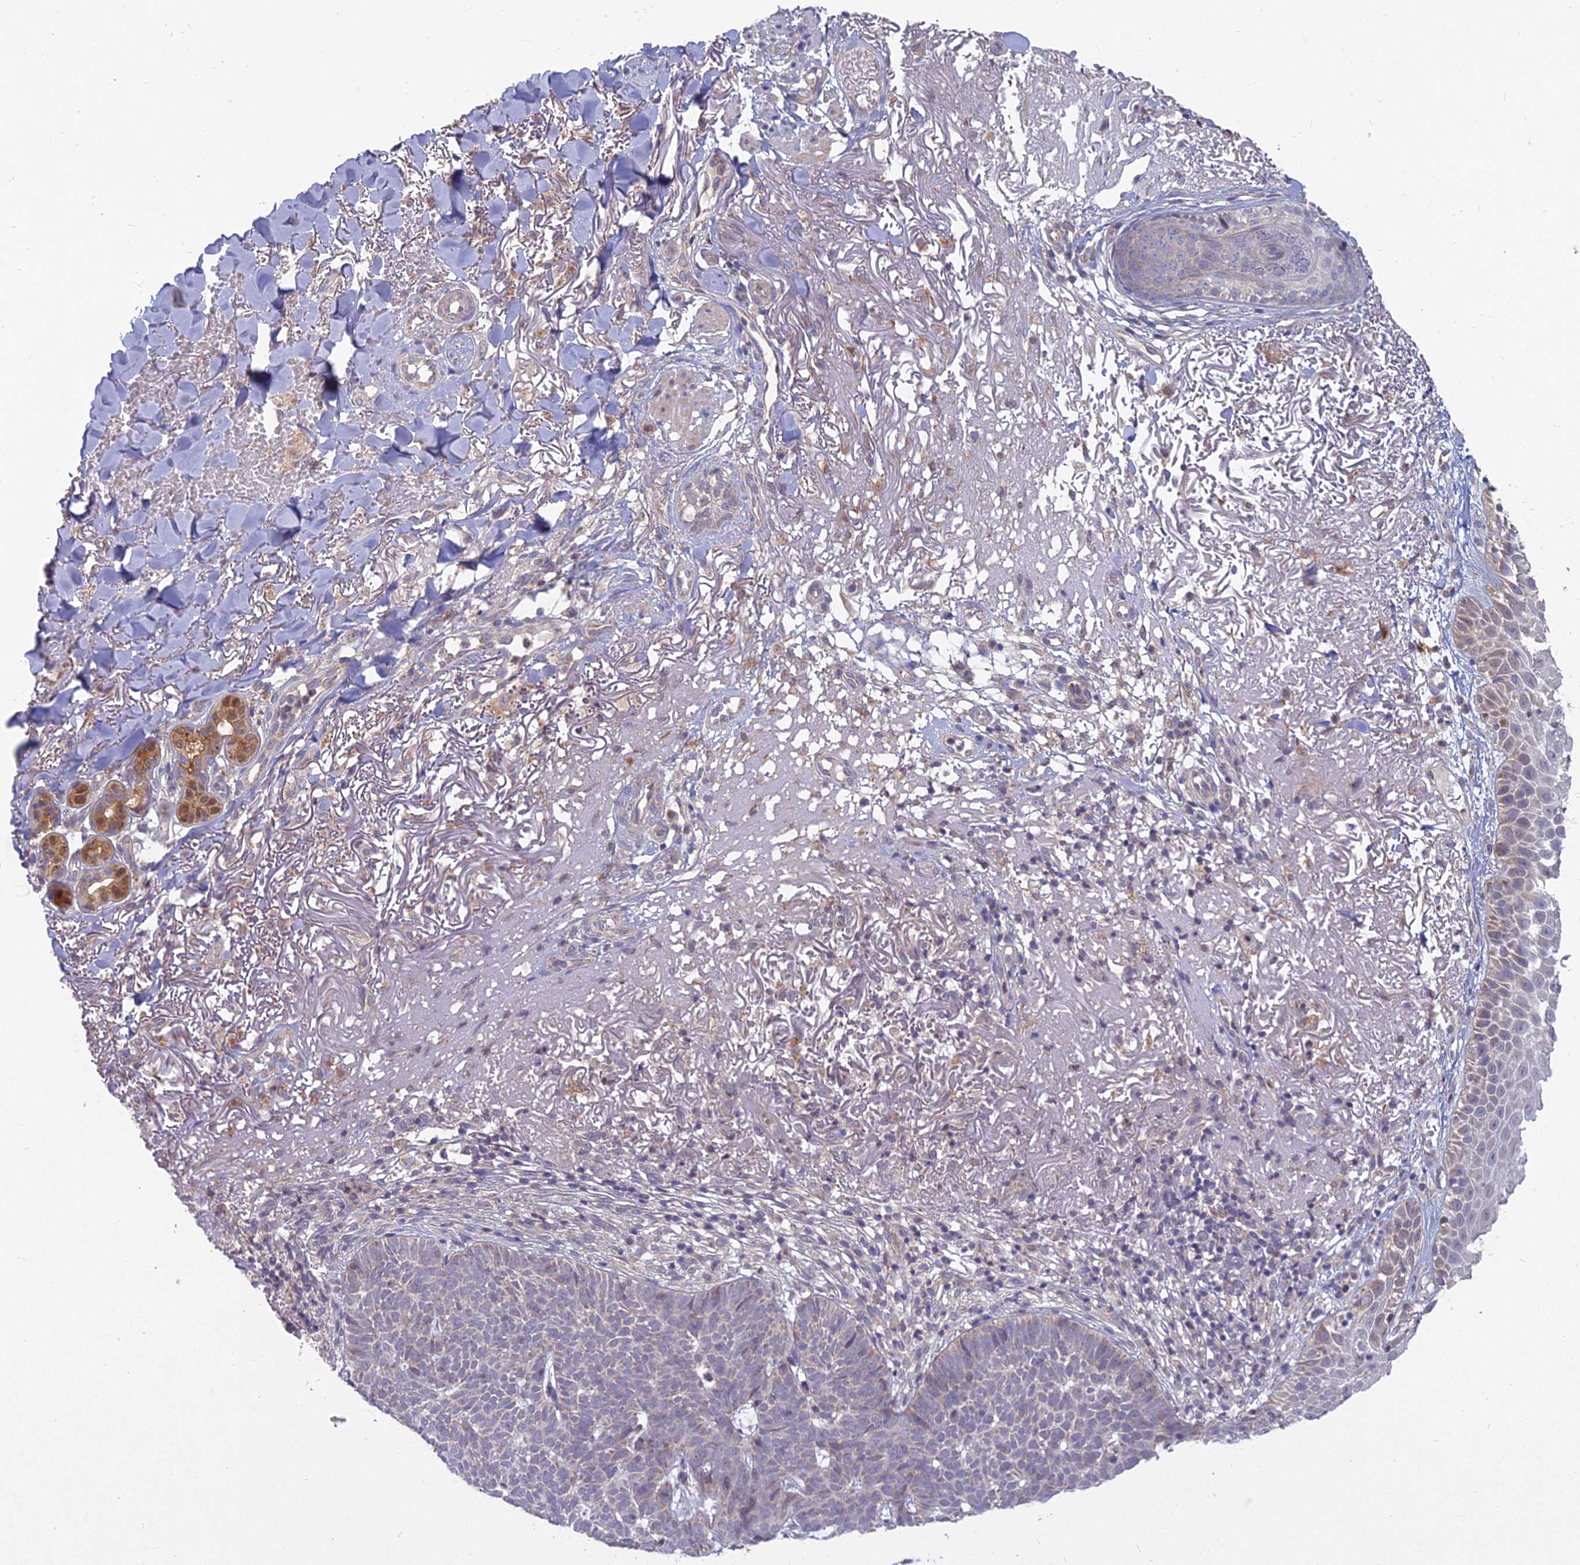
{"staining": {"intensity": "weak", "quantity": "<25%", "location": "cytoplasmic/membranous"}, "tissue": "skin cancer", "cell_type": "Tumor cells", "image_type": "cancer", "snomed": [{"axis": "morphology", "description": "Basal cell carcinoma"}, {"axis": "topography", "description": "Skin"}], "caption": "An immunohistochemistry (IHC) photomicrograph of skin cancer (basal cell carcinoma) is shown. There is no staining in tumor cells of skin cancer (basal cell carcinoma).", "gene": "MICU2", "patient": {"sex": "female", "age": 78}}